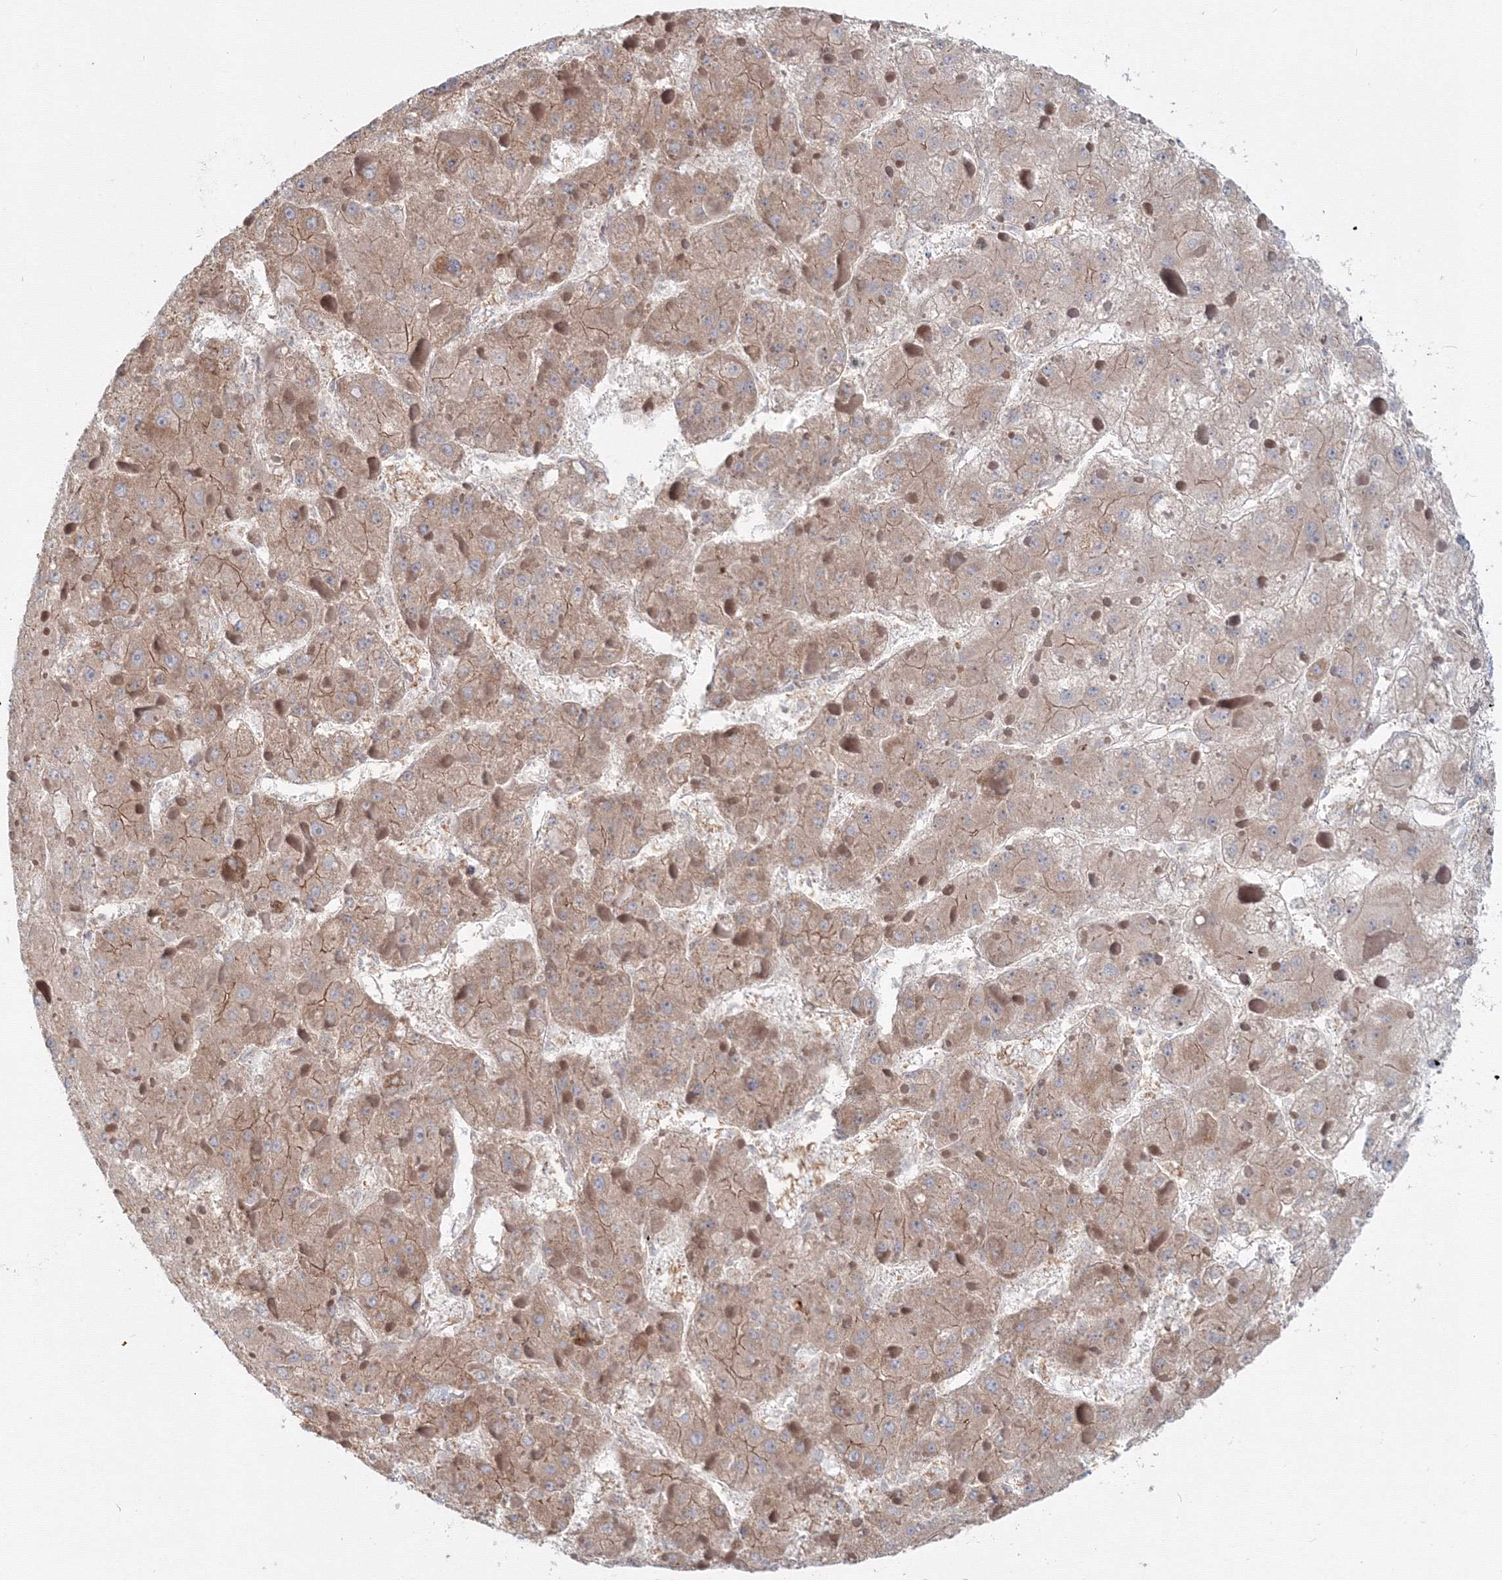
{"staining": {"intensity": "moderate", "quantity": ">75%", "location": "cytoplasmic/membranous"}, "tissue": "liver cancer", "cell_type": "Tumor cells", "image_type": "cancer", "snomed": [{"axis": "morphology", "description": "Carcinoma, Hepatocellular, NOS"}, {"axis": "topography", "description": "Liver"}], "caption": "Immunohistochemical staining of human liver cancer exhibits medium levels of moderate cytoplasmic/membranous protein staining in about >75% of tumor cells.", "gene": "SH3PXD2A", "patient": {"sex": "female", "age": 73}}